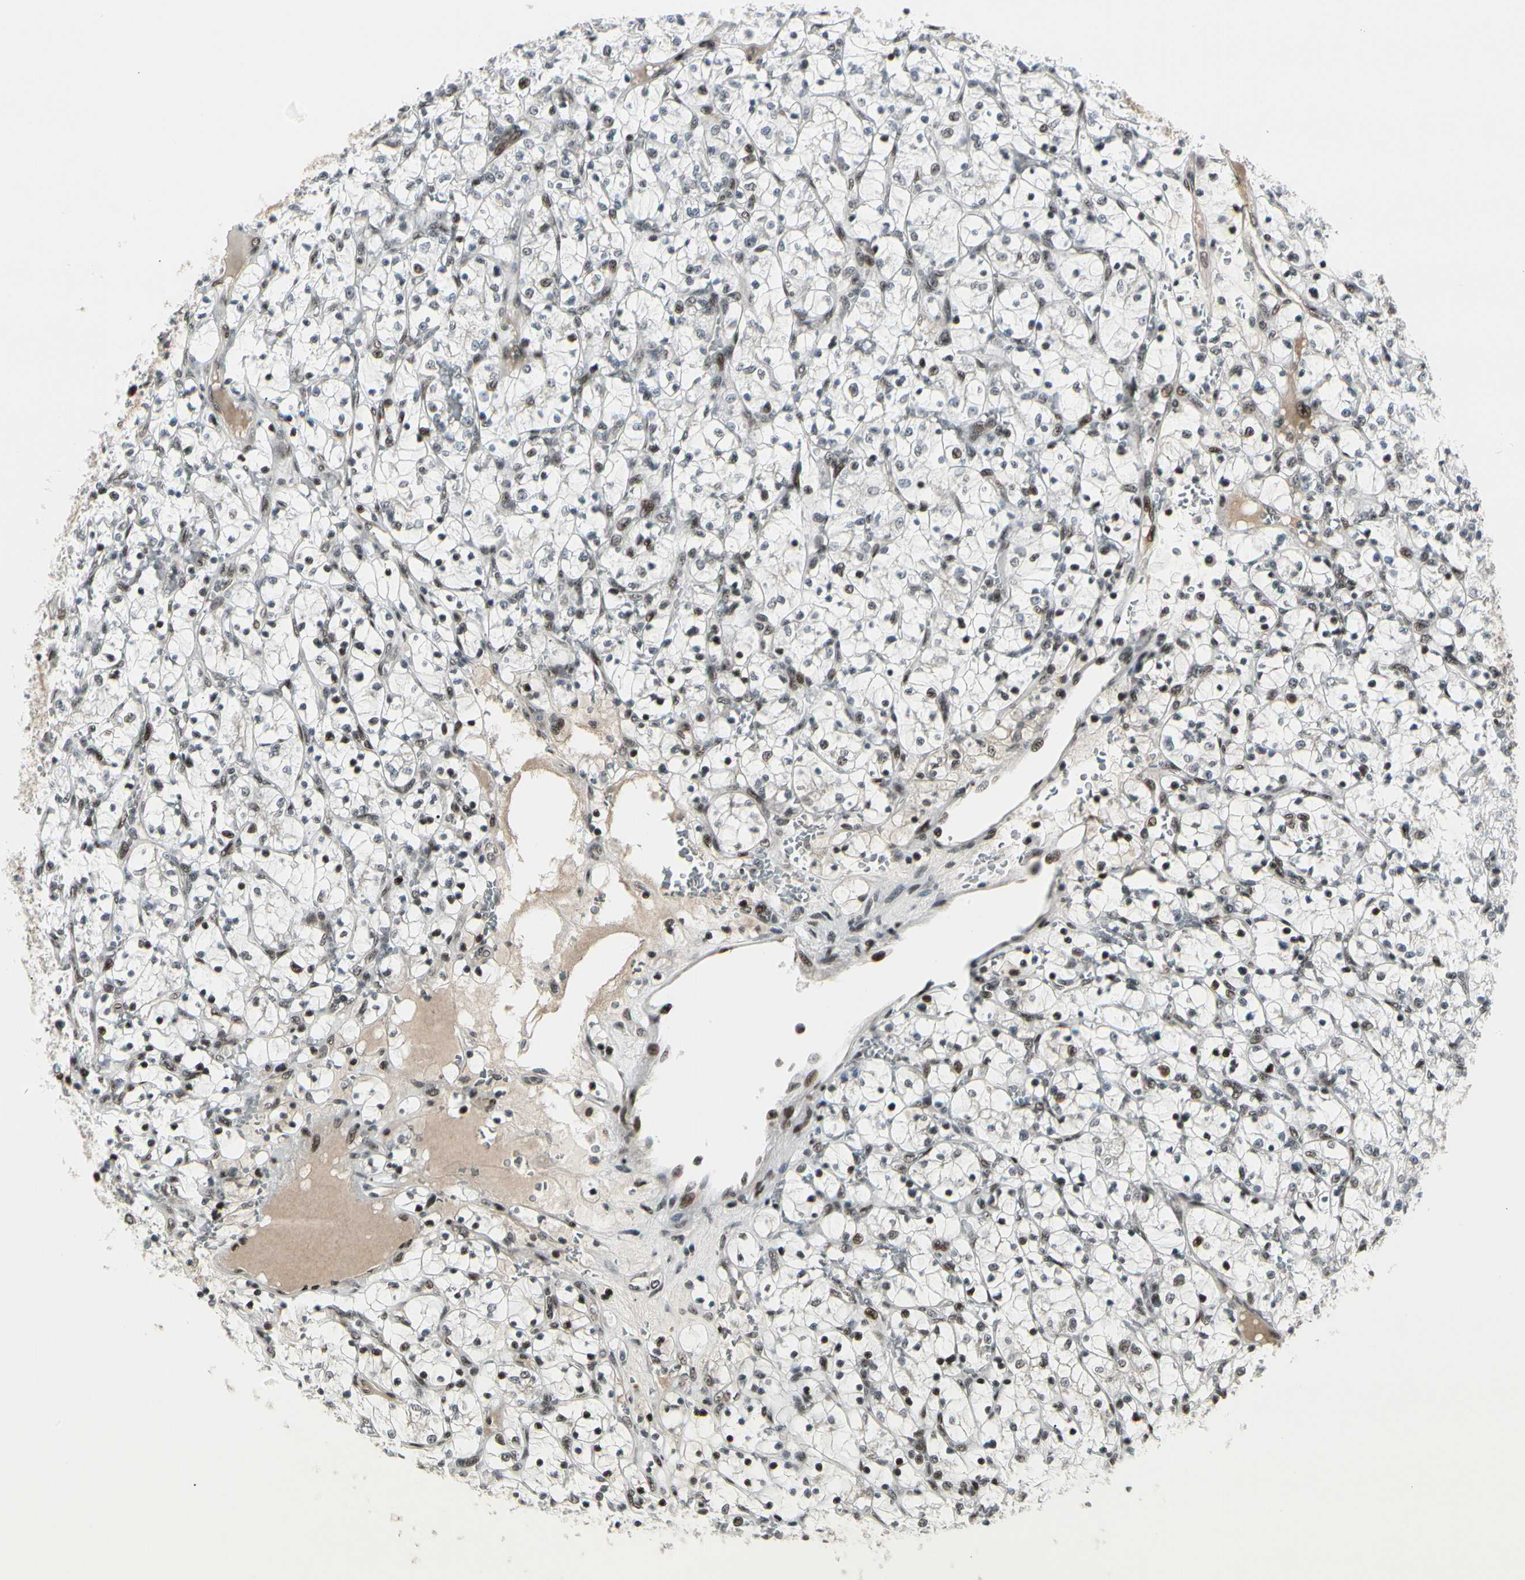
{"staining": {"intensity": "strong", "quantity": ">75%", "location": "nuclear"}, "tissue": "renal cancer", "cell_type": "Tumor cells", "image_type": "cancer", "snomed": [{"axis": "morphology", "description": "Adenocarcinoma, NOS"}, {"axis": "topography", "description": "Kidney"}], "caption": "An IHC histopathology image of tumor tissue is shown. Protein staining in brown highlights strong nuclear positivity in renal cancer (adenocarcinoma) within tumor cells.", "gene": "FOXJ2", "patient": {"sex": "female", "age": 69}}